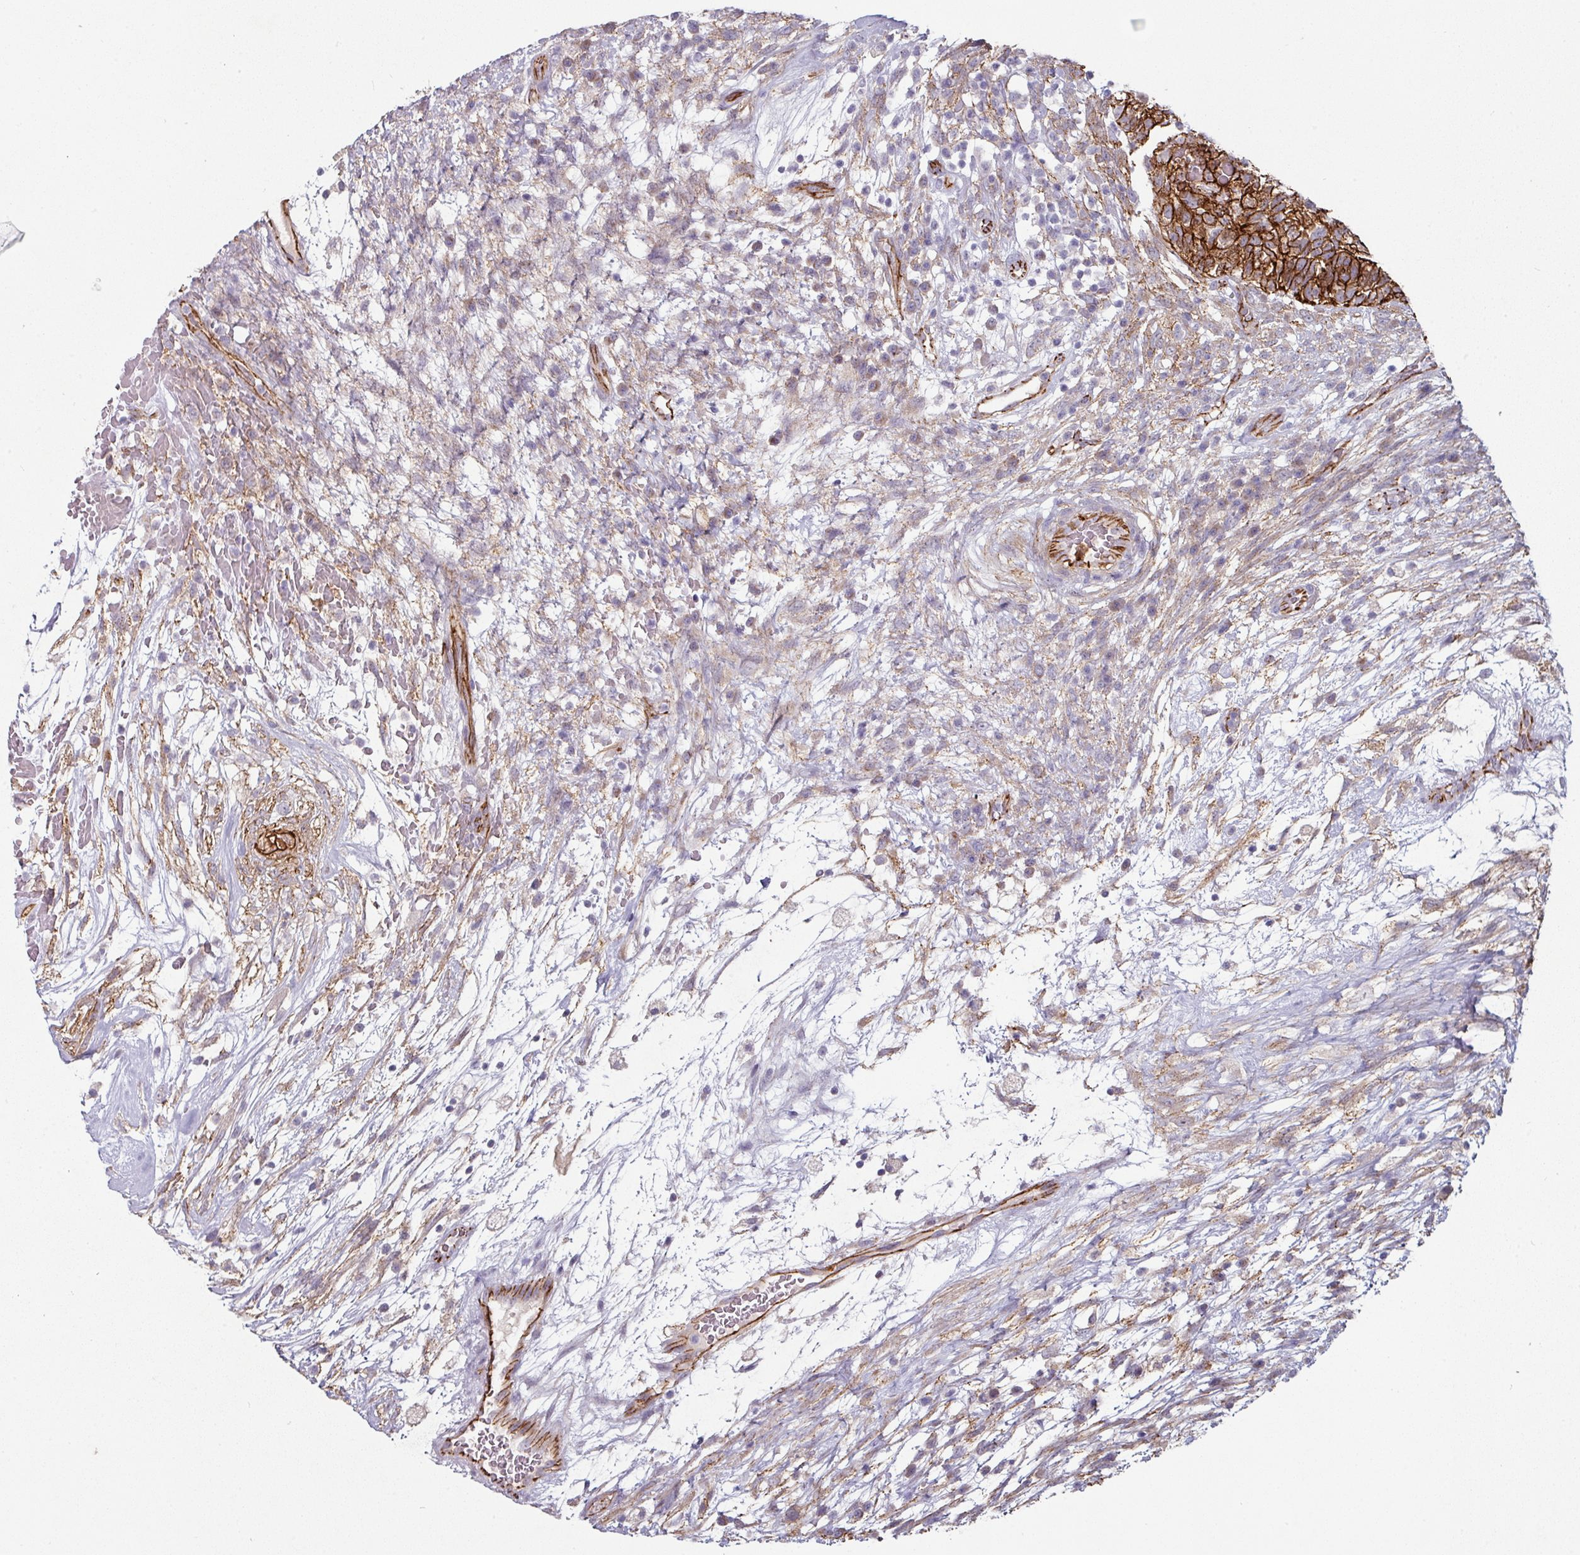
{"staining": {"intensity": "strong", "quantity": ">75%", "location": "cytoplasmic/membranous"}, "tissue": "testis cancer", "cell_type": "Tumor cells", "image_type": "cancer", "snomed": [{"axis": "morphology", "description": "Carcinoma, Embryonal, NOS"}, {"axis": "topography", "description": "Testis"}], "caption": "IHC image of neoplastic tissue: testis embryonal carcinoma stained using immunohistochemistry (IHC) exhibits high levels of strong protein expression localized specifically in the cytoplasmic/membranous of tumor cells, appearing as a cytoplasmic/membranous brown color.", "gene": "JUP", "patient": {"sex": "male", "age": 32}}